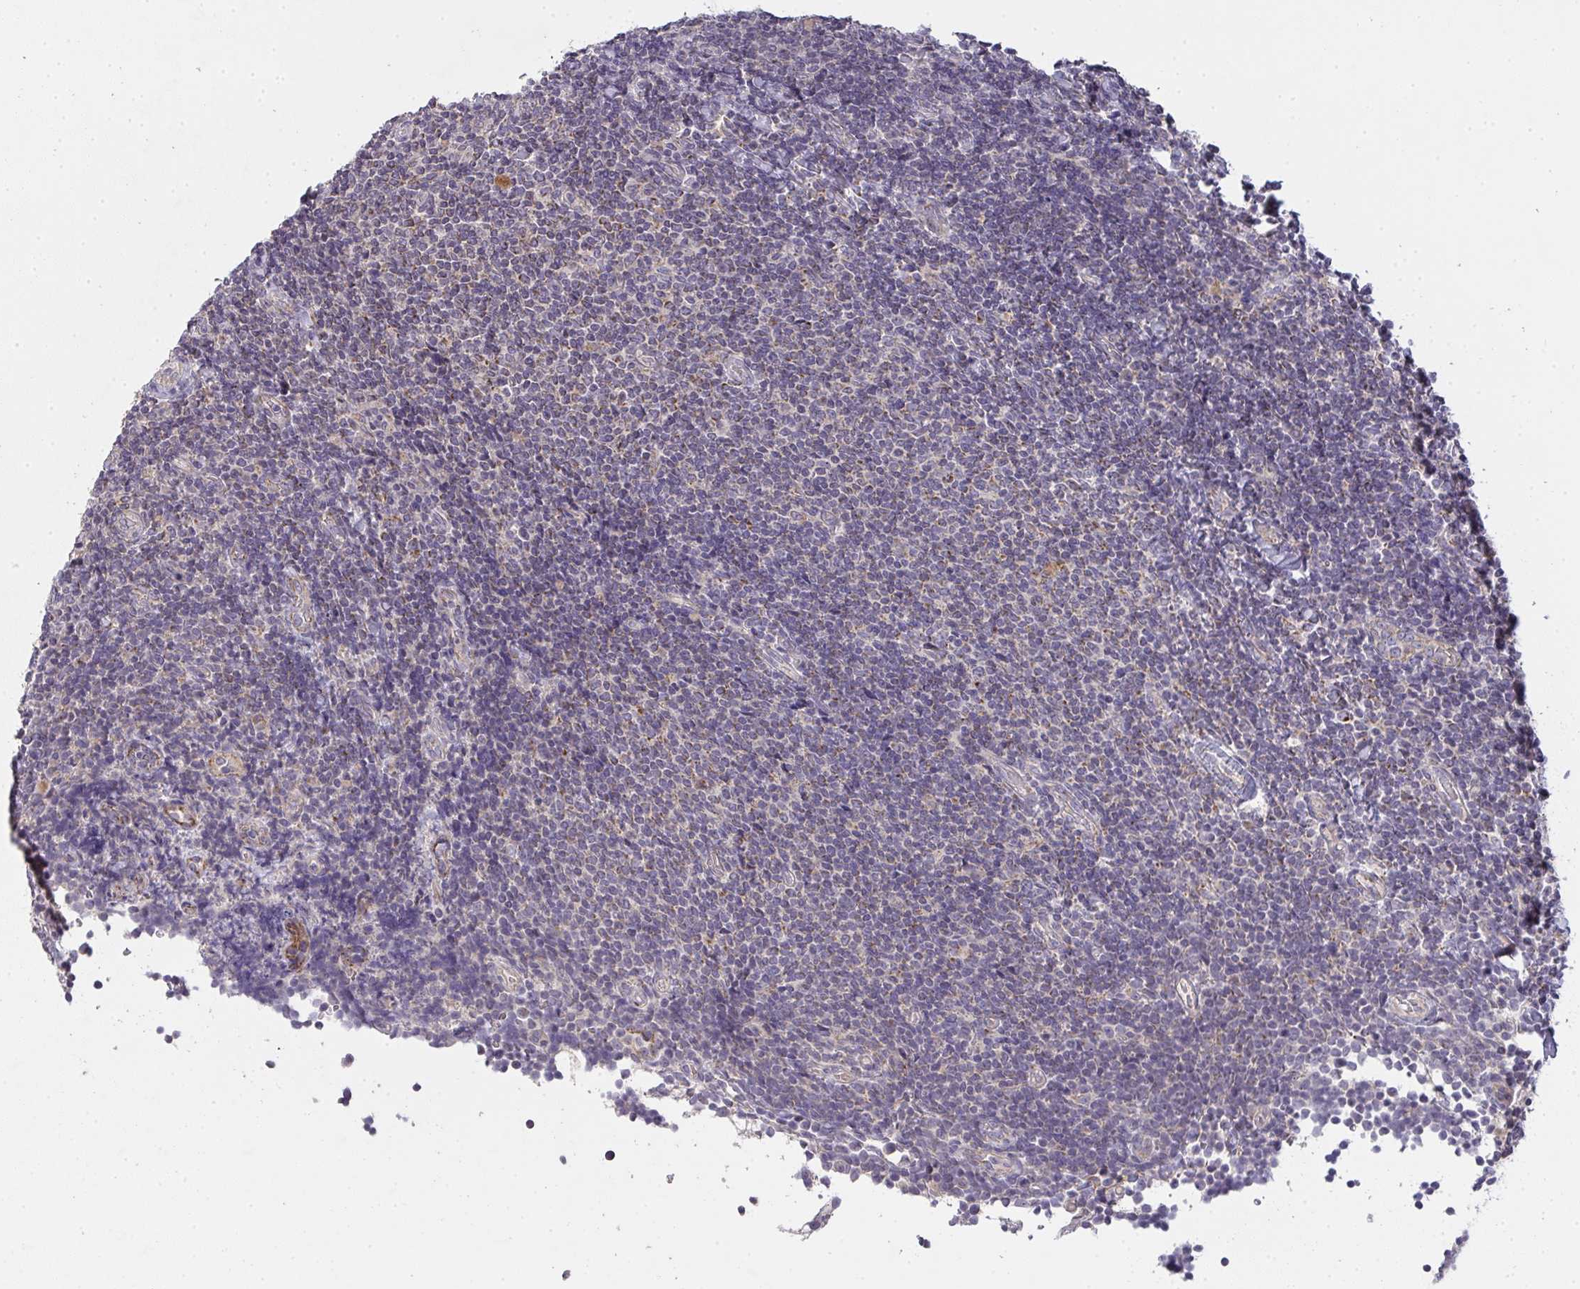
{"staining": {"intensity": "negative", "quantity": "none", "location": "none"}, "tissue": "lymphoma", "cell_type": "Tumor cells", "image_type": "cancer", "snomed": [{"axis": "morphology", "description": "Malignant lymphoma, non-Hodgkin's type, Low grade"}, {"axis": "topography", "description": "Lymph node"}], "caption": "This is an immunohistochemistry micrograph of human lymphoma. There is no positivity in tumor cells.", "gene": "TMEM219", "patient": {"sex": "male", "age": 52}}